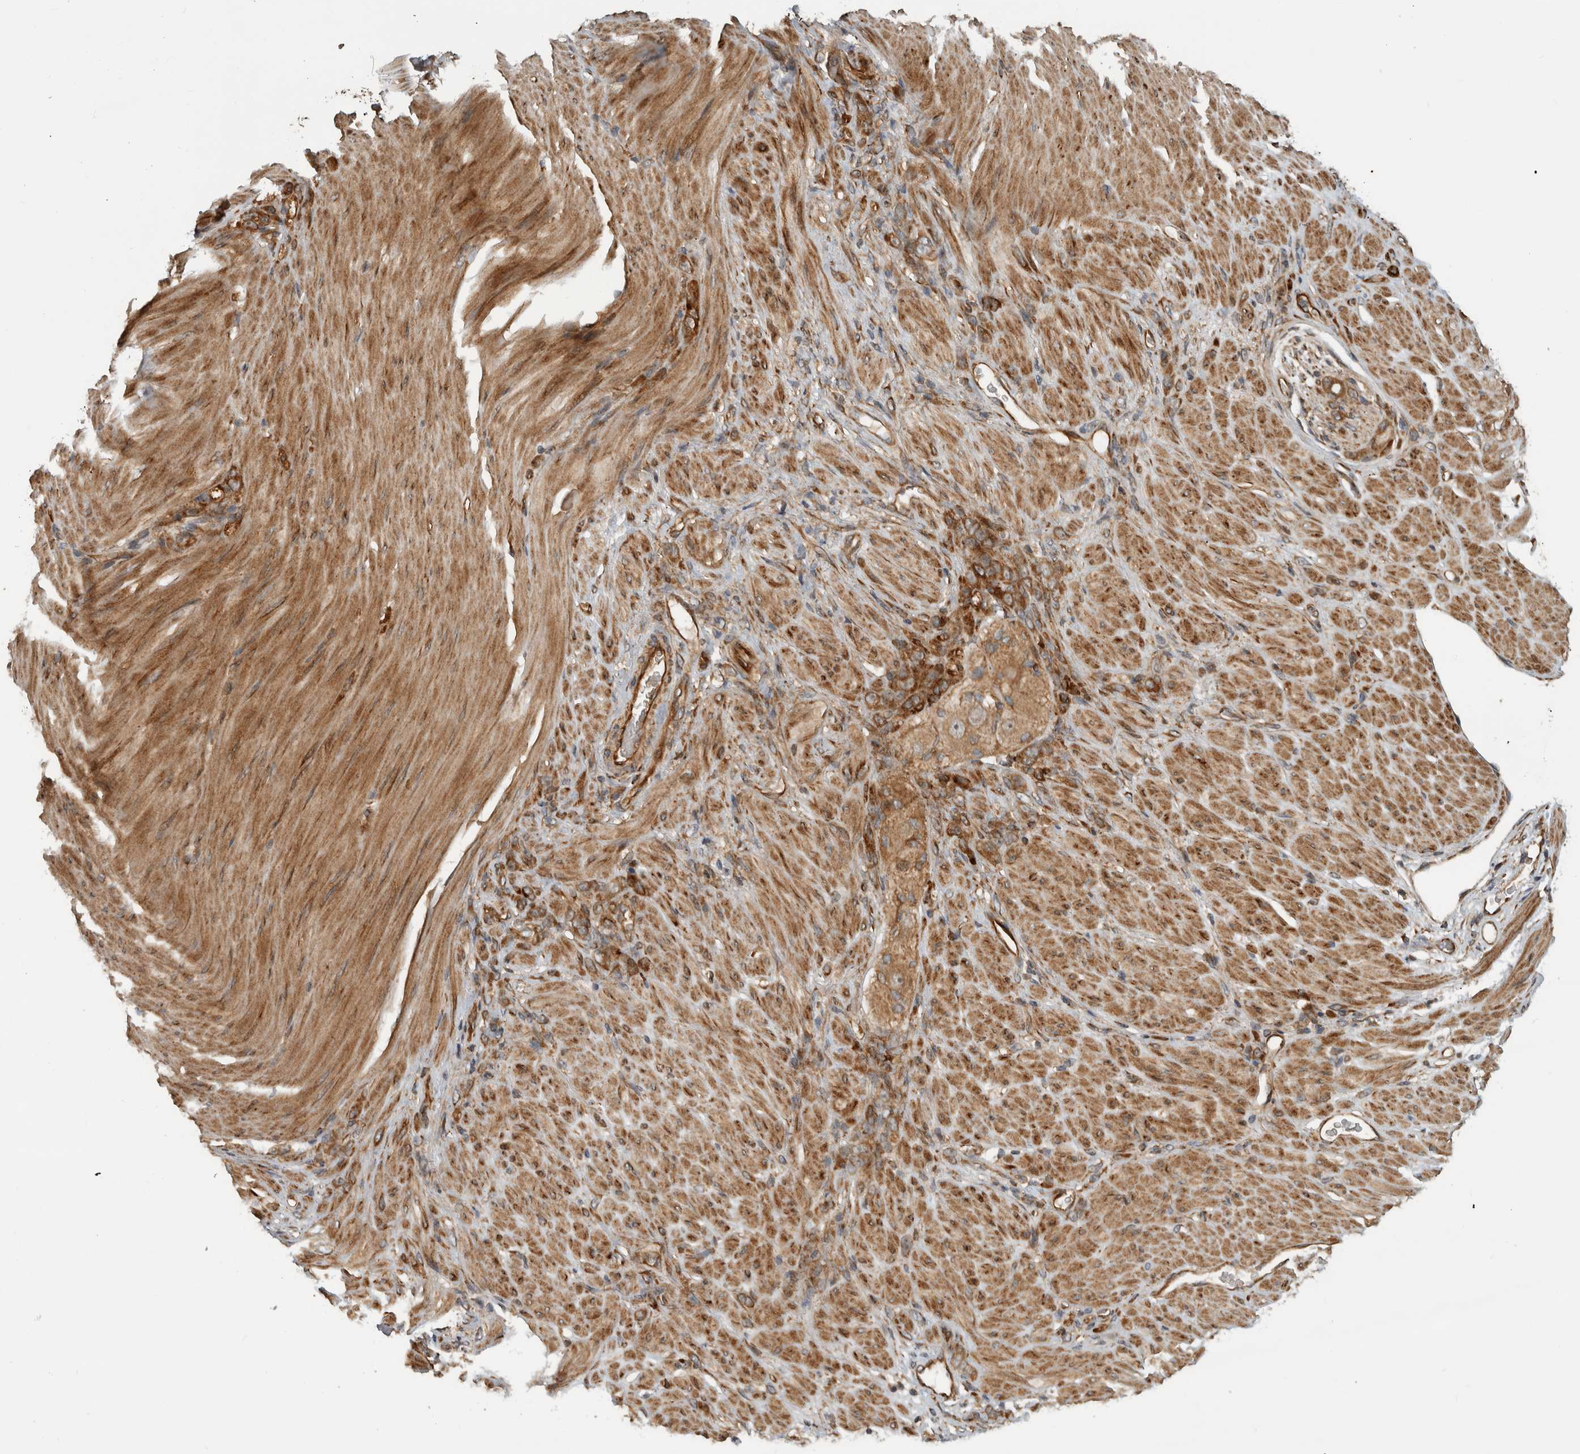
{"staining": {"intensity": "strong", "quantity": ">75%", "location": "cytoplasmic/membranous"}, "tissue": "stomach cancer", "cell_type": "Tumor cells", "image_type": "cancer", "snomed": [{"axis": "morphology", "description": "Normal tissue, NOS"}, {"axis": "morphology", "description": "Adenocarcinoma, NOS"}, {"axis": "topography", "description": "Stomach"}], "caption": "High-power microscopy captured an immunohistochemistry (IHC) micrograph of stomach cancer (adenocarcinoma), revealing strong cytoplasmic/membranous staining in about >75% of tumor cells.", "gene": "TUBD1", "patient": {"sex": "male", "age": 82}}